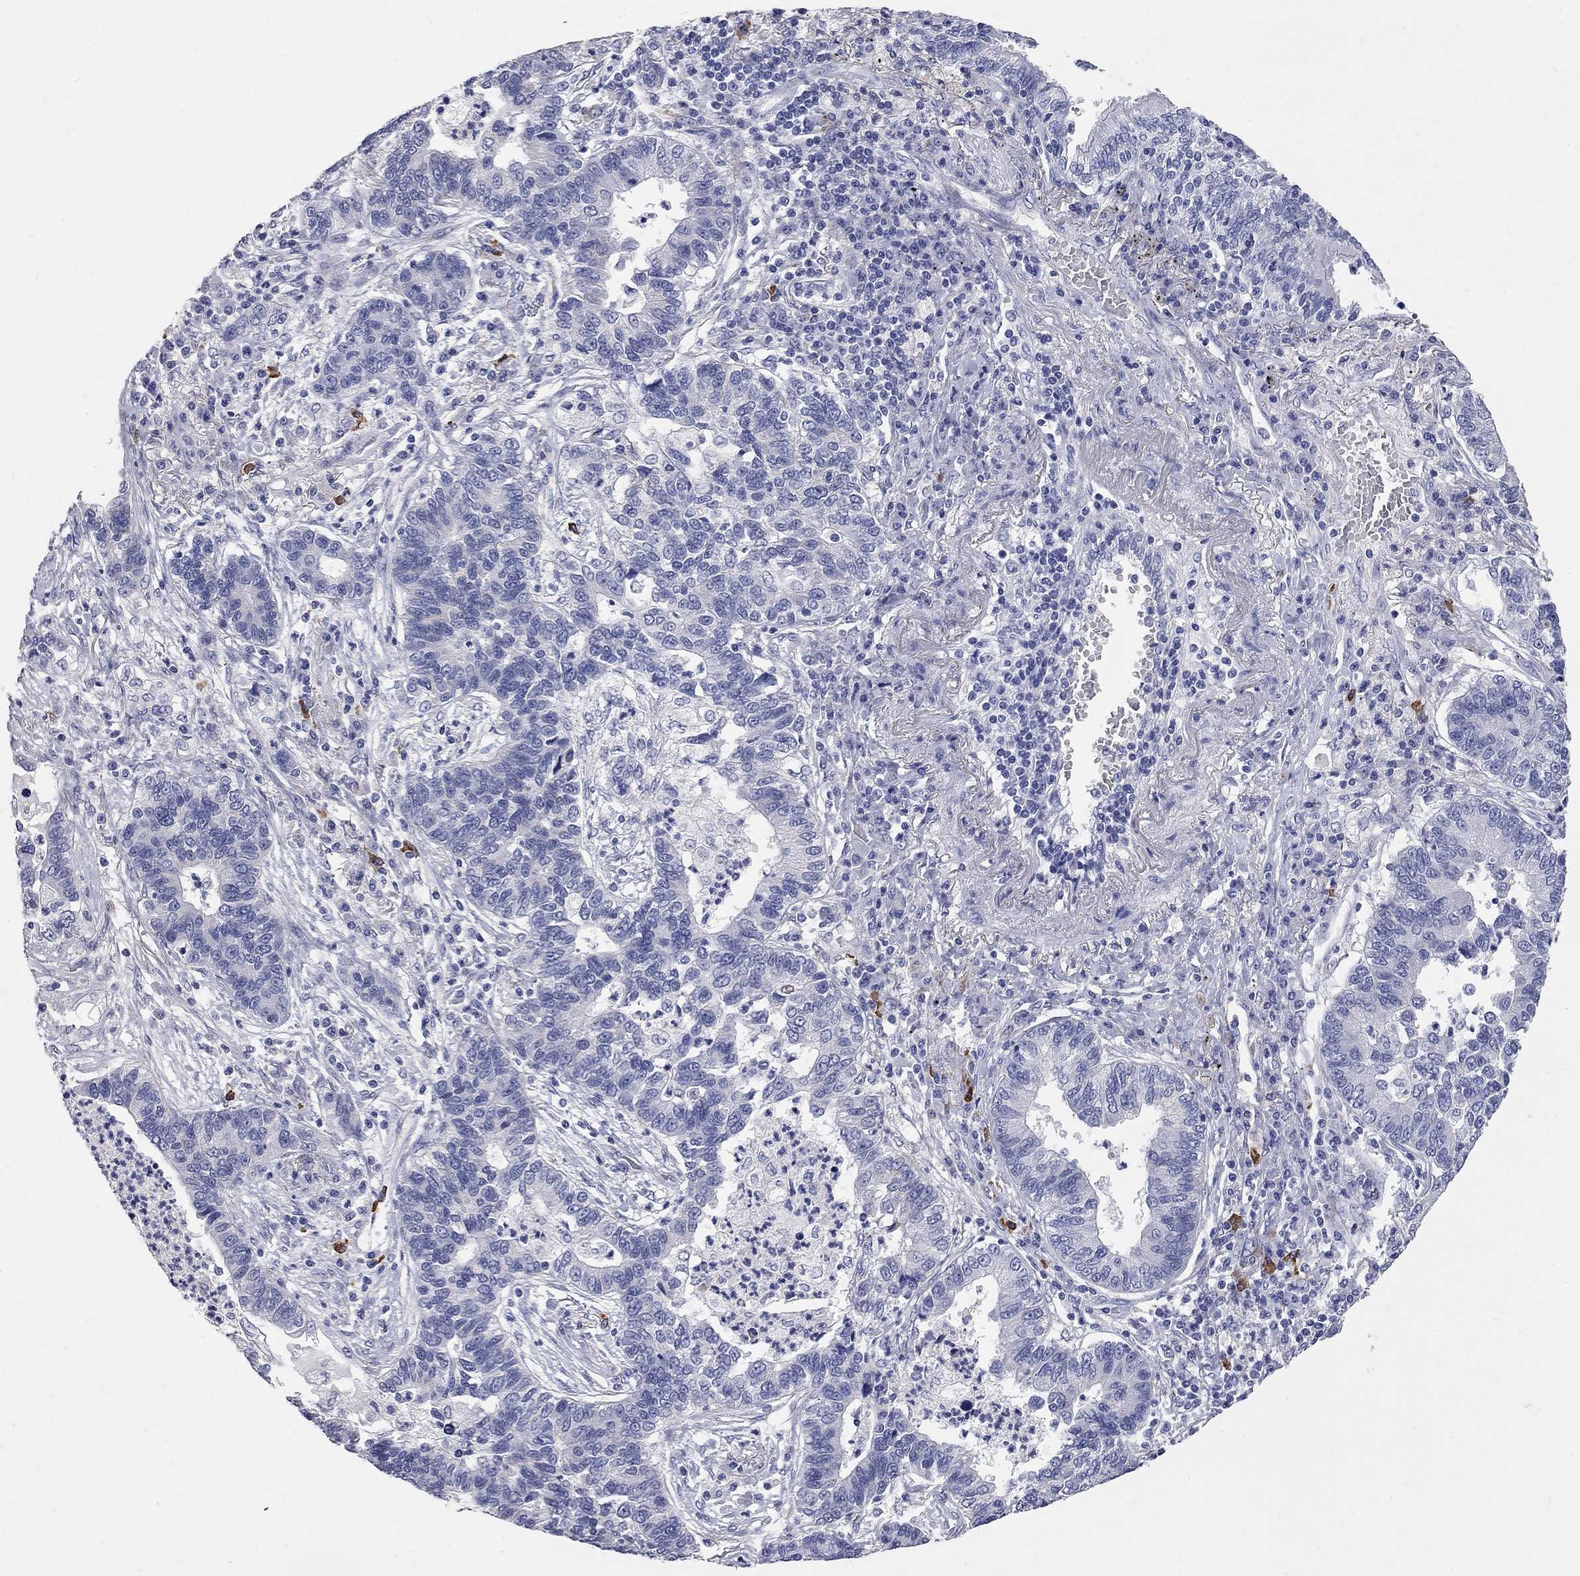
{"staining": {"intensity": "negative", "quantity": "none", "location": "none"}, "tissue": "lung cancer", "cell_type": "Tumor cells", "image_type": "cancer", "snomed": [{"axis": "morphology", "description": "Adenocarcinoma, NOS"}, {"axis": "topography", "description": "Lung"}], "caption": "Tumor cells are negative for protein expression in human lung adenocarcinoma.", "gene": "FAM221B", "patient": {"sex": "female", "age": 57}}